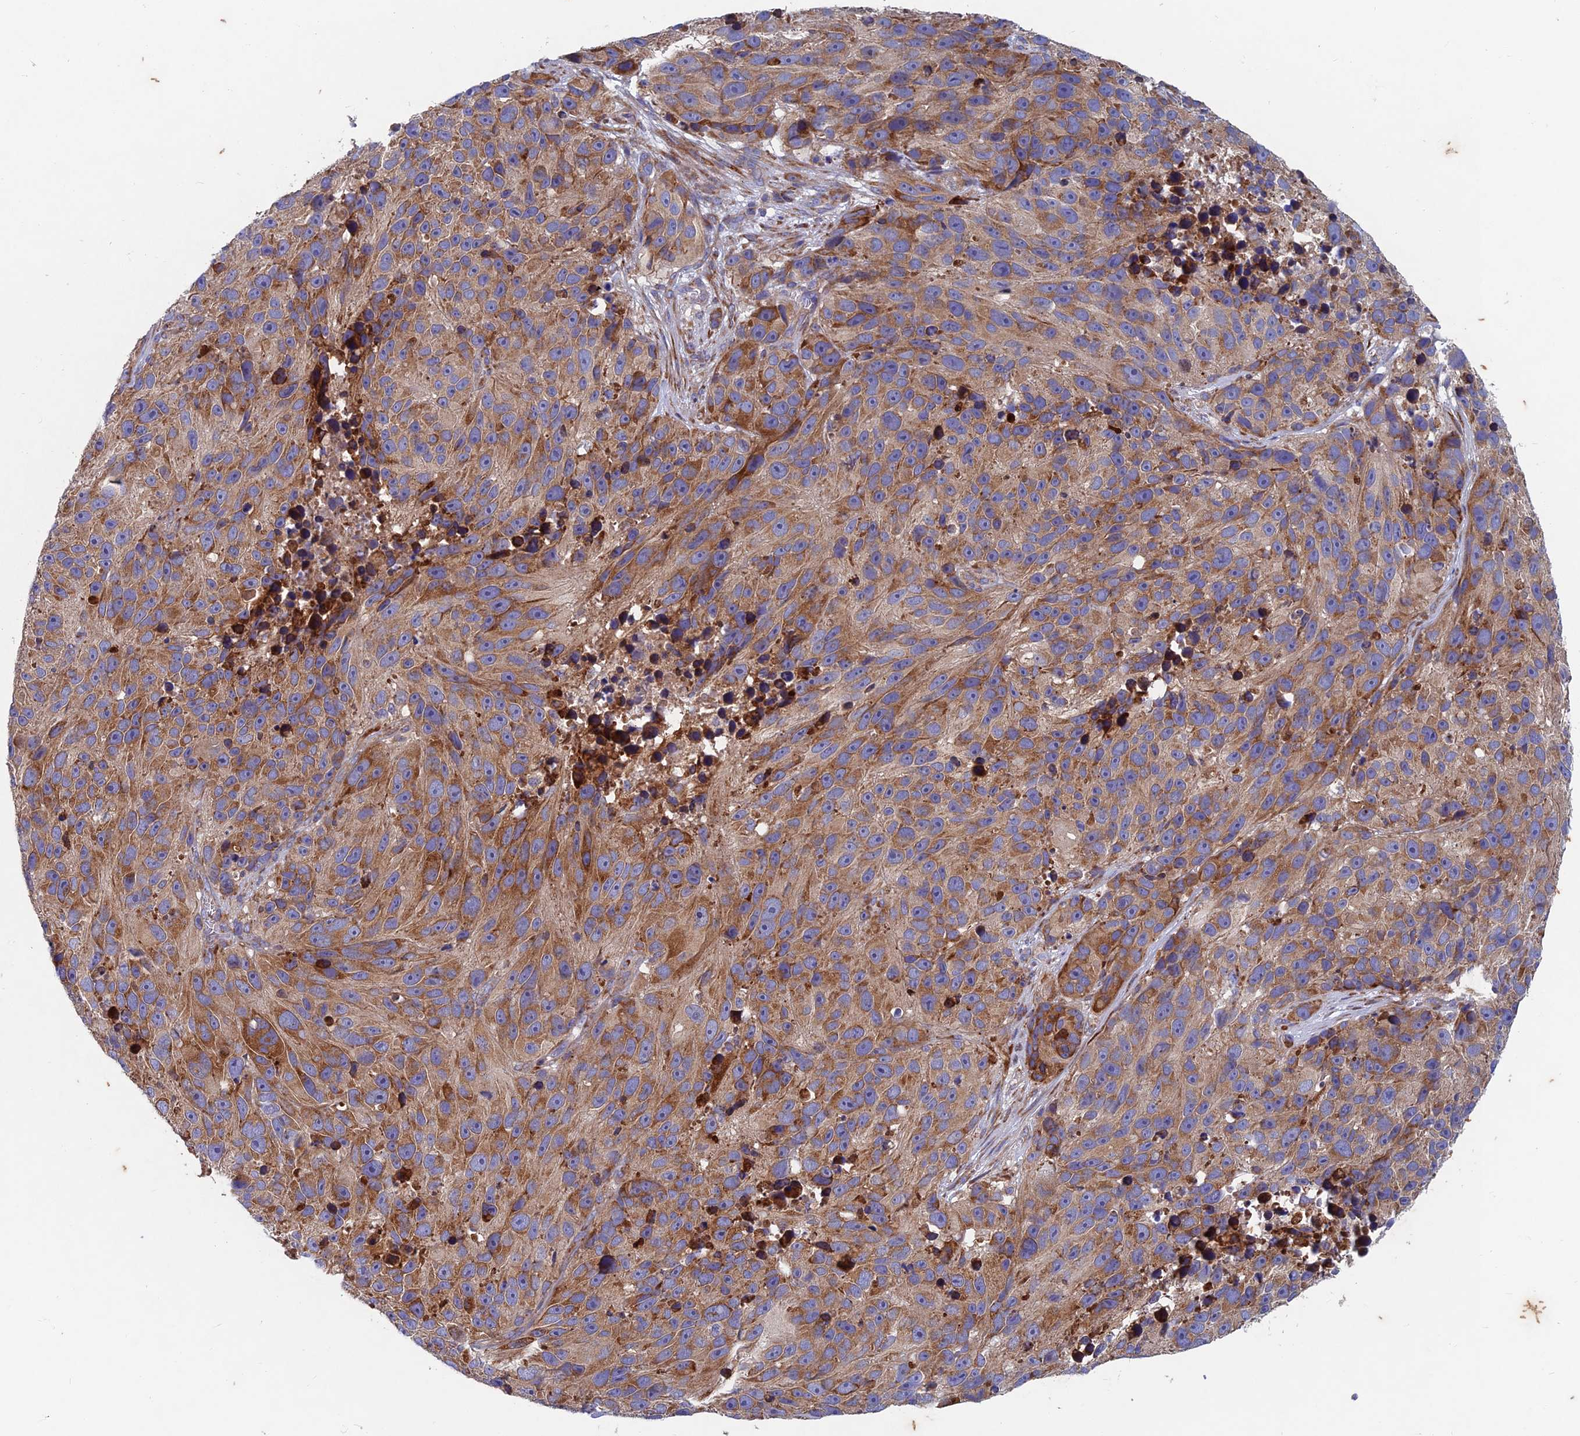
{"staining": {"intensity": "moderate", "quantity": ">75%", "location": "cytoplasmic/membranous"}, "tissue": "melanoma", "cell_type": "Tumor cells", "image_type": "cancer", "snomed": [{"axis": "morphology", "description": "Malignant melanoma, NOS"}, {"axis": "topography", "description": "Skin"}], "caption": "Tumor cells show medium levels of moderate cytoplasmic/membranous expression in about >75% of cells in human melanoma.", "gene": "AP4S1", "patient": {"sex": "male", "age": 84}}